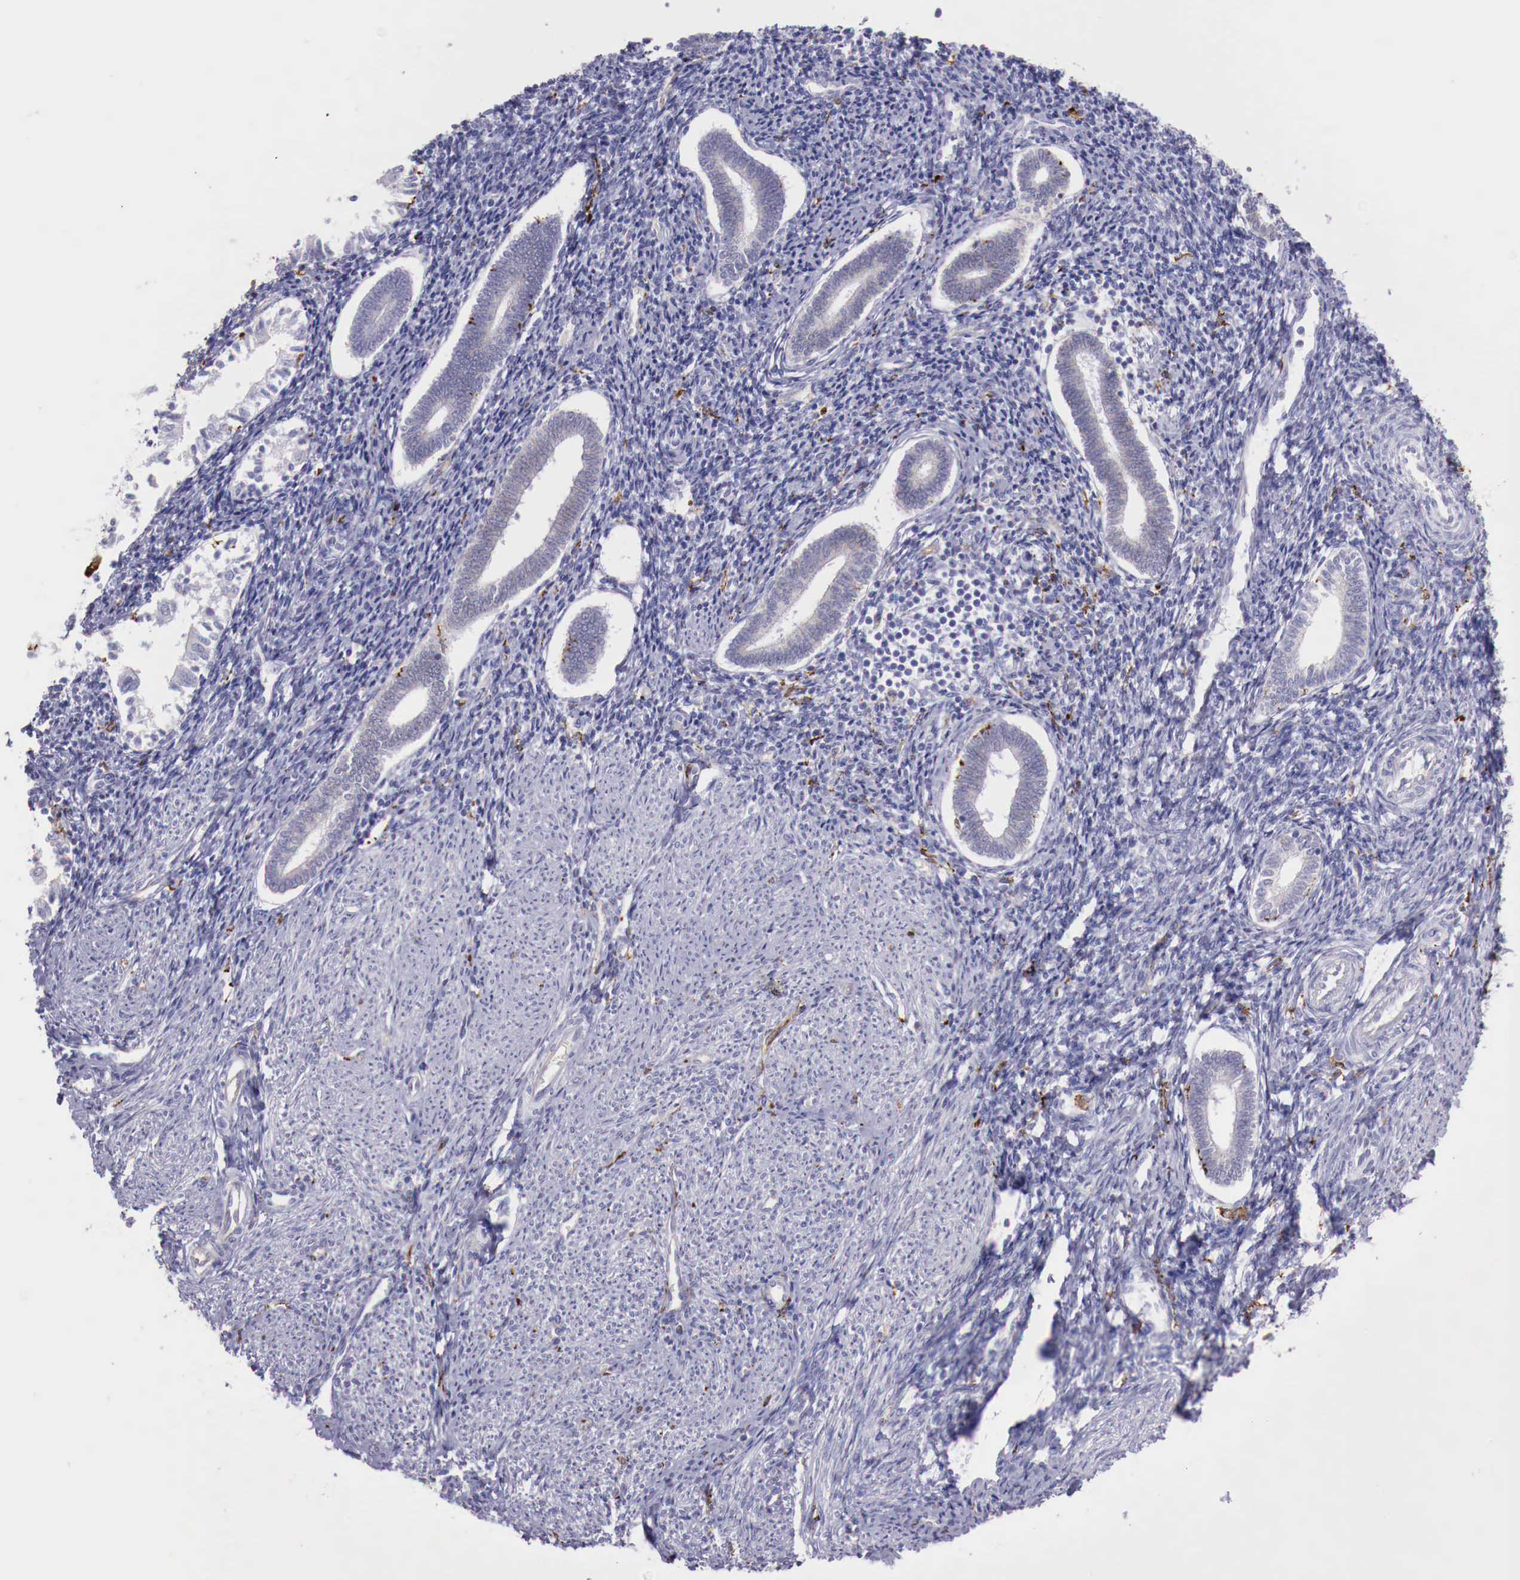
{"staining": {"intensity": "negative", "quantity": "none", "location": "none"}, "tissue": "endometrium", "cell_type": "Cells in endometrial stroma", "image_type": "normal", "snomed": [{"axis": "morphology", "description": "Normal tissue, NOS"}, {"axis": "topography", "description": "Endometrium"}], "caption": "This is a image of IHC staining of unremarkable endometrium, which shows no positivity in cells in endometrial stroma.", "gene": "MSR1", "patient": {"sex": "female", "age": 52}}